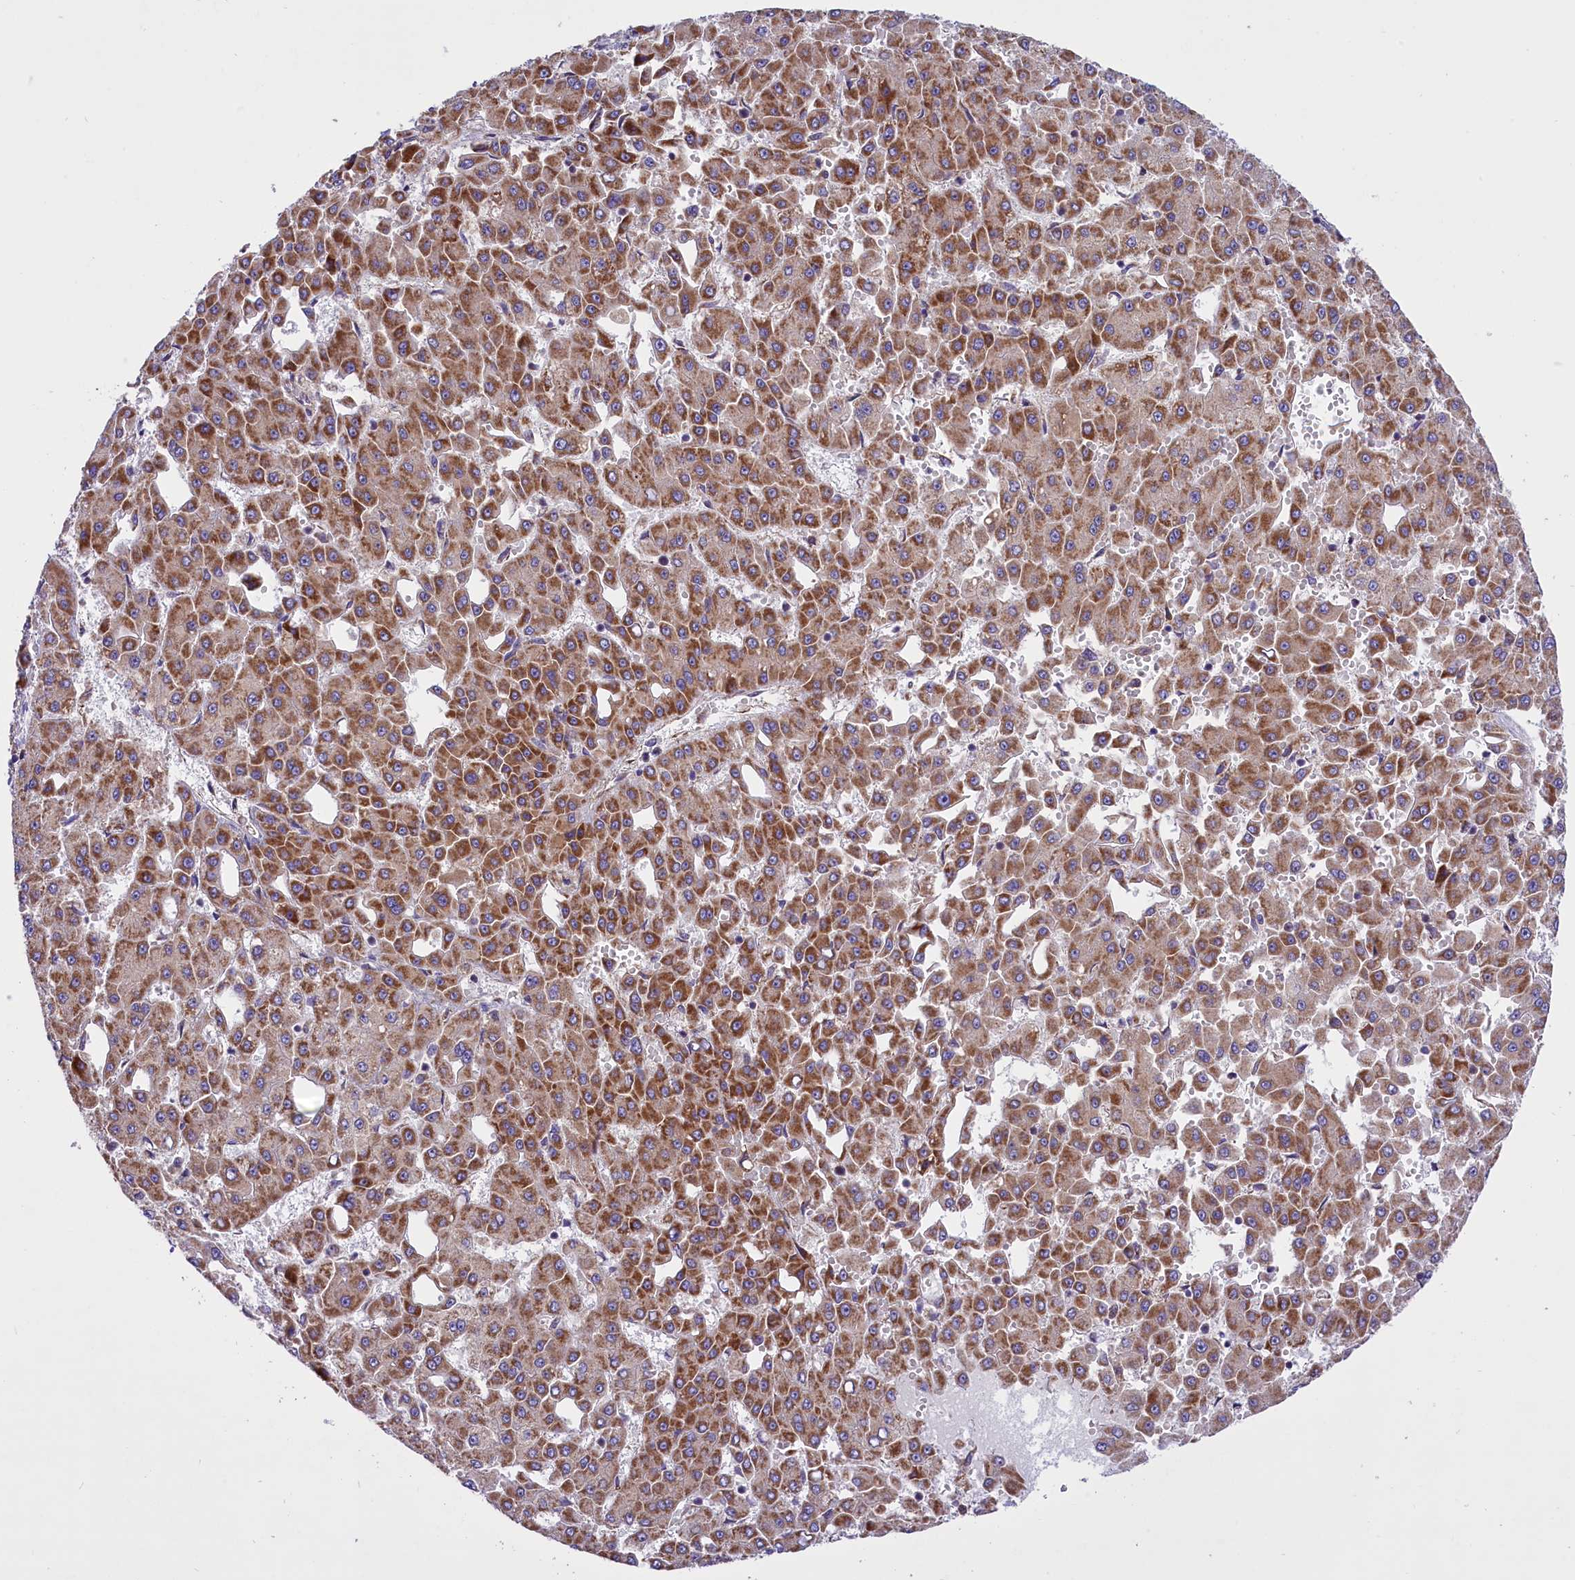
{"staining": {"intensity": "strong", "quantity": ">75%", "location": "cytoplasmic/membranous"}, "tissue": "liver cancer", "cell_type": "Tumor cells", "image_type": "cancer", "snomed": [{"axis": "morphology", "description": "Carcinoma, Hepatocellular, NOS"}, {"axis": "topography", "description": "Liver"}], "caption": "Protein staining demonstrates strong cytoplasmic/membranous staining in about >75% of tumor cells in liver cancer (hepatocellular carcinoma).", "gene": "PTPRU", "patient": {"sex": "male", "age": 47}}